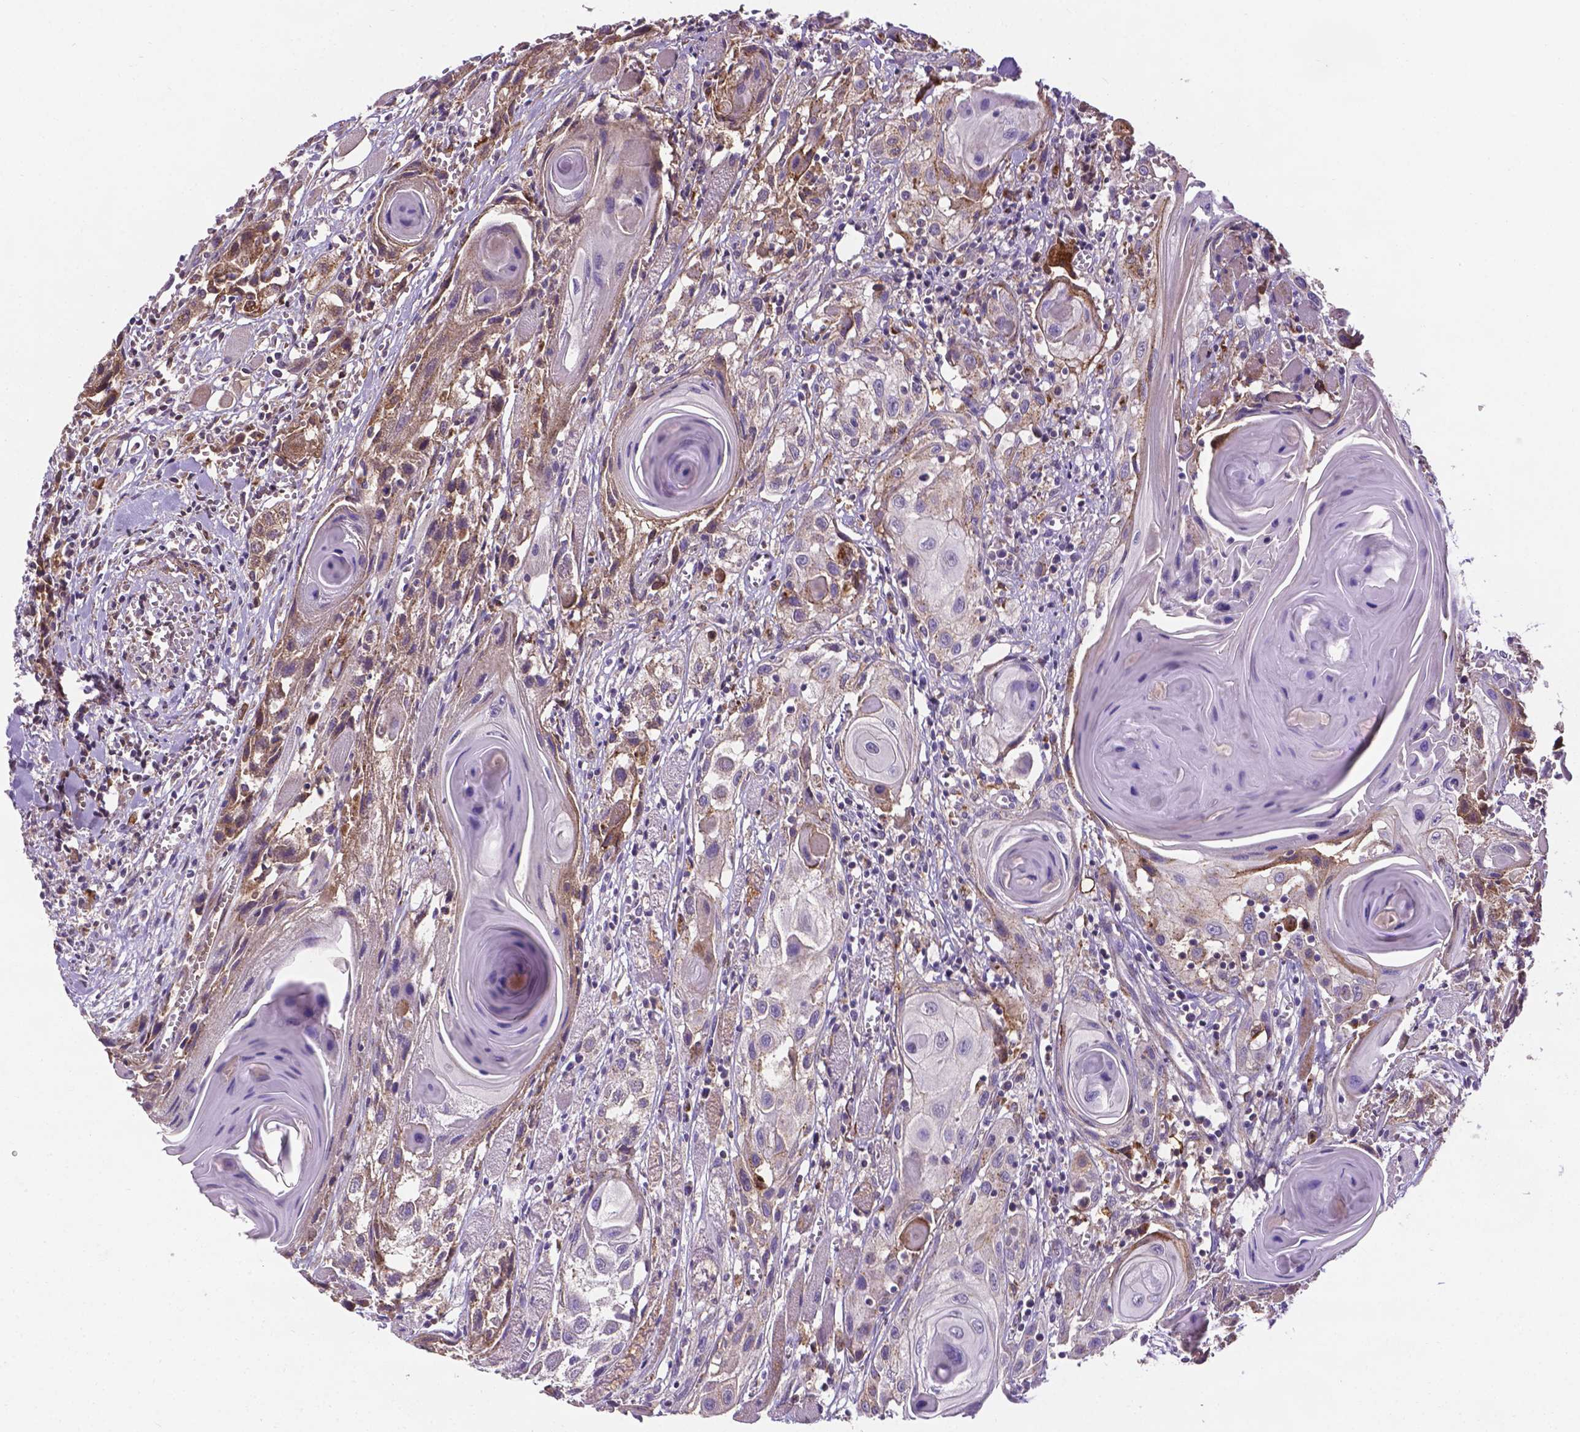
{"staining": {"intensity": "weak", "quantity": "<25%", "location": "cytoplasmic/membranous"}, "tissue": "head and neck cancer", "cell_type": "Tumor cells", "image_type": "cancer", "snomed": [{"axis": "morphology", "description": "Squamous cell carcinoma, NOS"}, {"axis": "topography", "description": "Head-Neck"}], "caption": "IHC histopathology image of neoplastic tissue: head and neck cancer (squamous cell carcinoma) stained with DAB reveals no significant protein positivity in tumor cells. (DAB IHC, high magnification).", "gene": "APOE", "patient": {"sex": "female", "age": 80}}